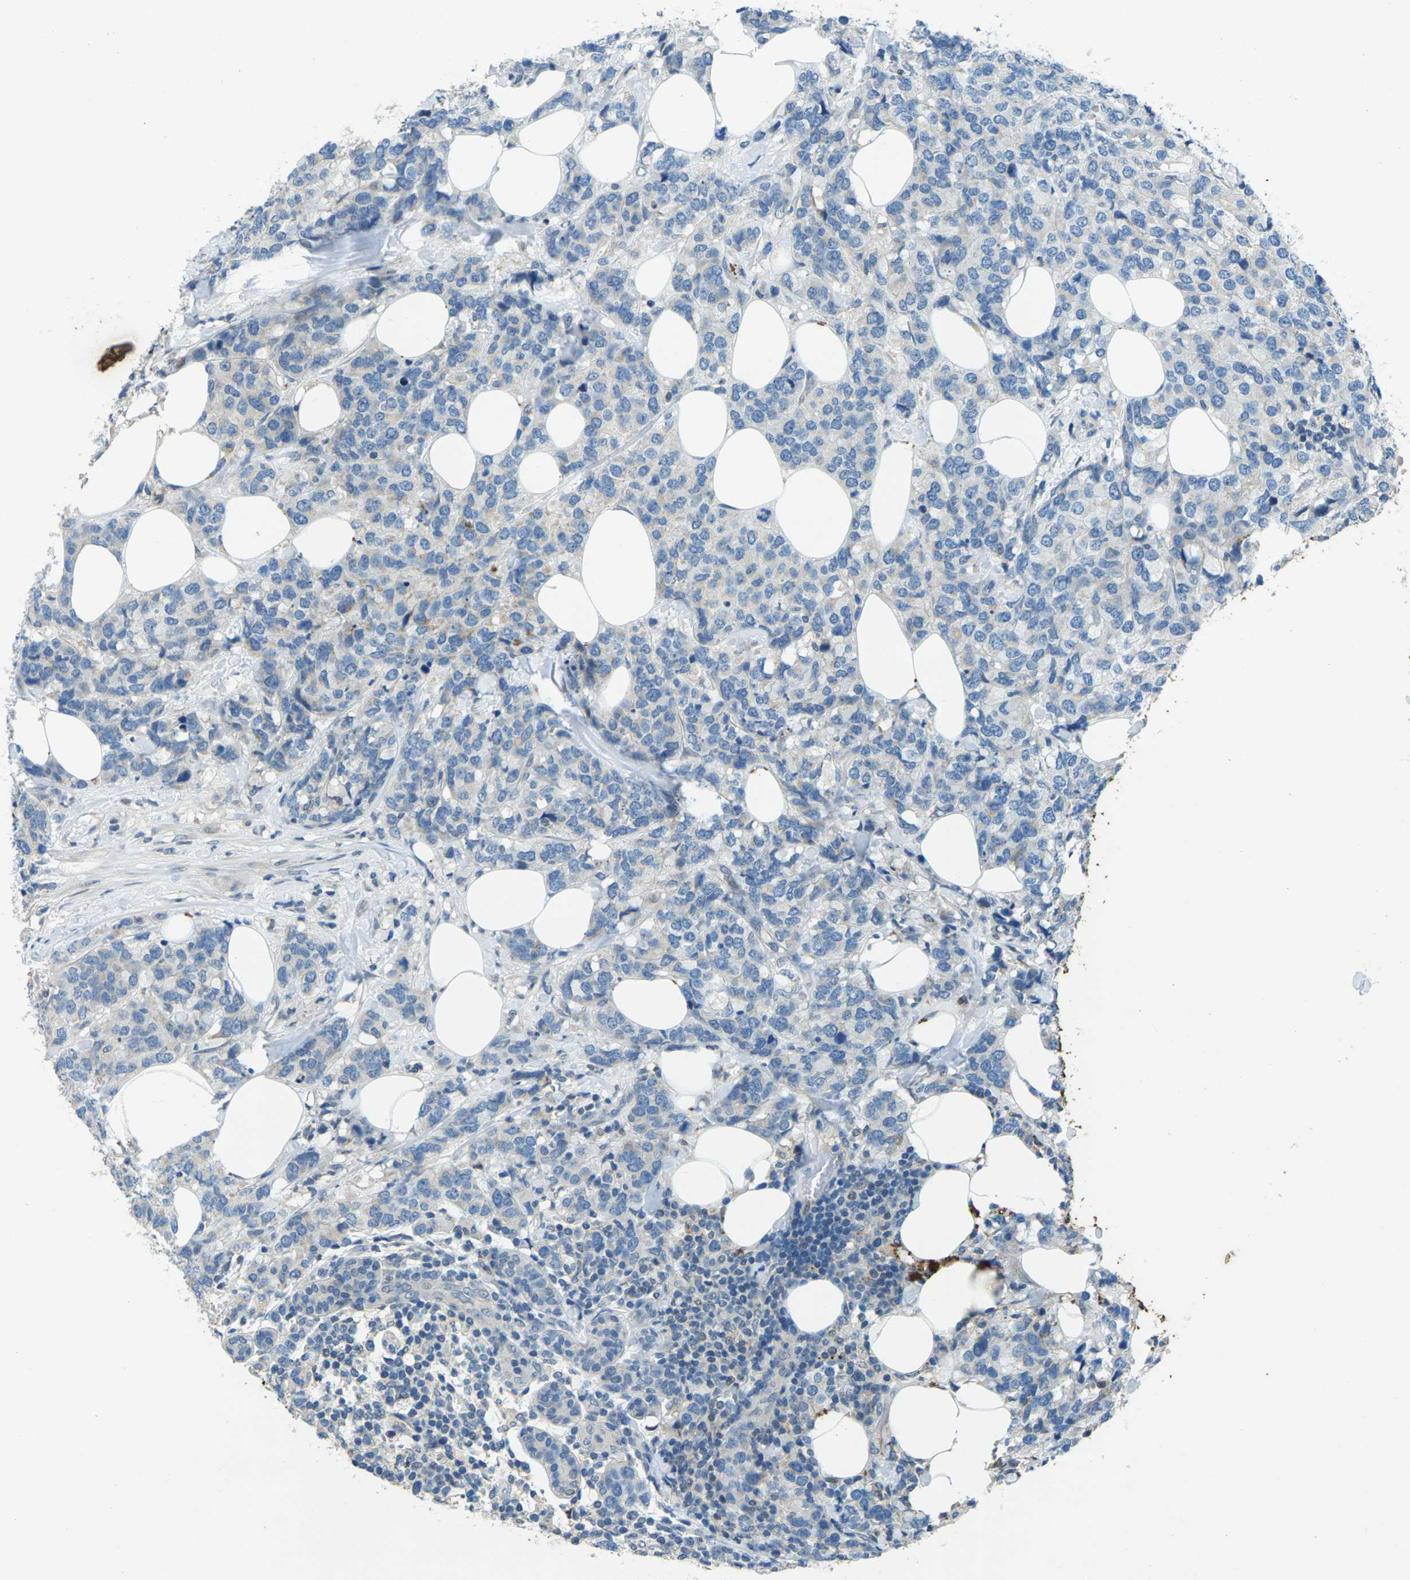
{"staining": {"intensity": "moderate", "quantity": "<25%", "location": "cytoplasmic/membranous"}, "tissue": "breast cancer", "cell_type": "Tumor cells", "image_type": "cancer", "snomed": [{"axis": "morphology", "description": "Lobular carcinoma"}, {"axis": "topography", "description": "Breast"}], "caption": "Immunohistochemical staining of human lobular carcinoma (breast) shows moderate cytoplasmic/membranous protein staining in about <25% of tumor cells.", "gene": "SIGLEC14", "patient": {"sex": "female", "age": 59}}